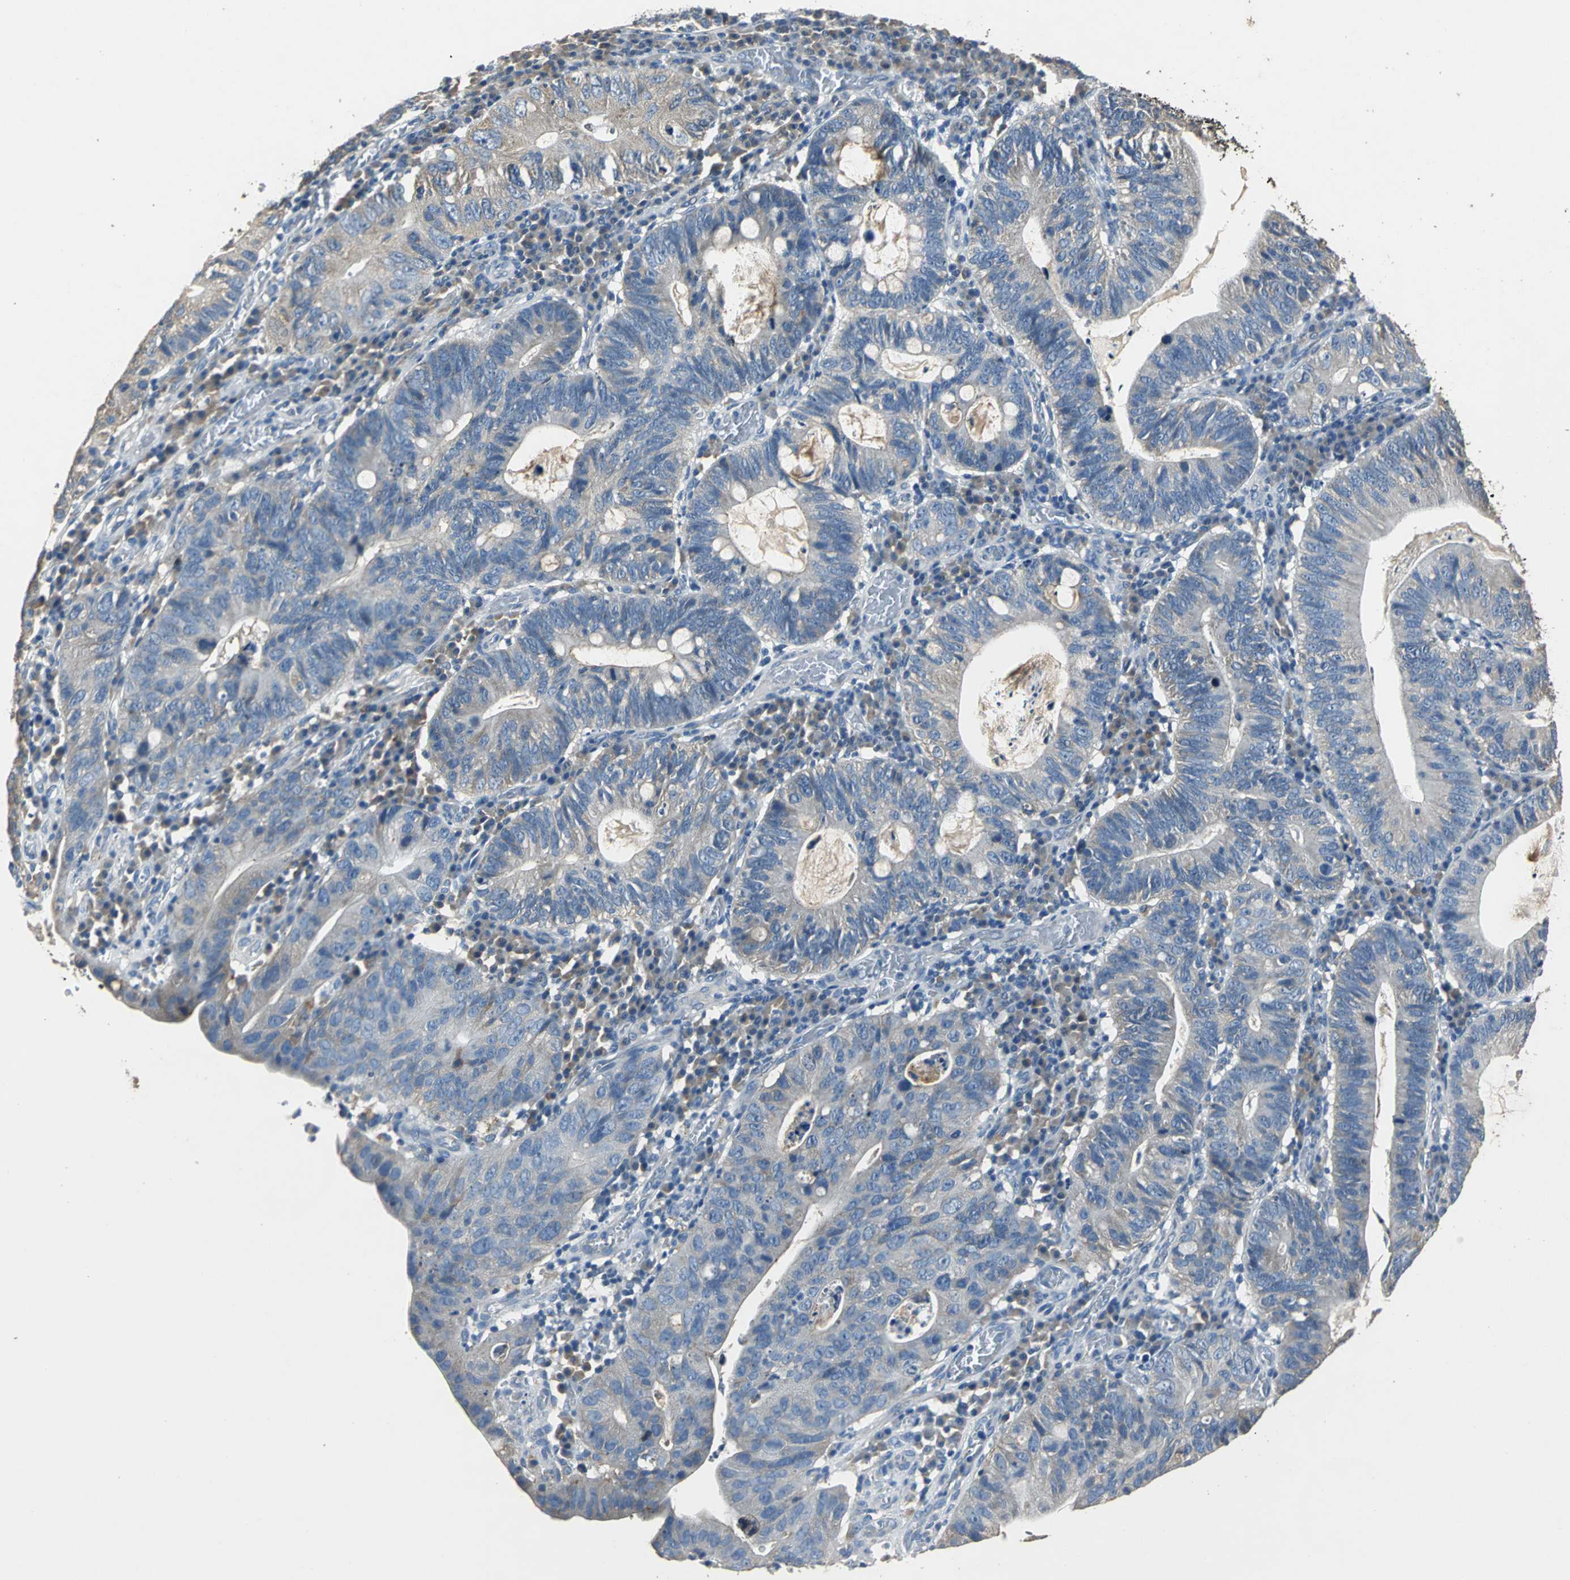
{"staining": {"intensity": "weak", "quantity": ">75%", "location": "cytoplasmic/membranous"}, "tissue": "stomach cancer", "cell_type": "Tumor cells", "image_type": "cancer", "snomed": [{"axis": "morphology", "description": "Adenocarcinoma, NOS"}, {"axis": "topography", "description": "Stomach"}], "caption": "This image demonstrates IHC staining of human stomach adenocarcinoma, with low weak cytoplasmic/membranous positivity in about >75% of tumor cells.", "gene": "OCLN", "patient": {"sex": "male", "age": 59}}